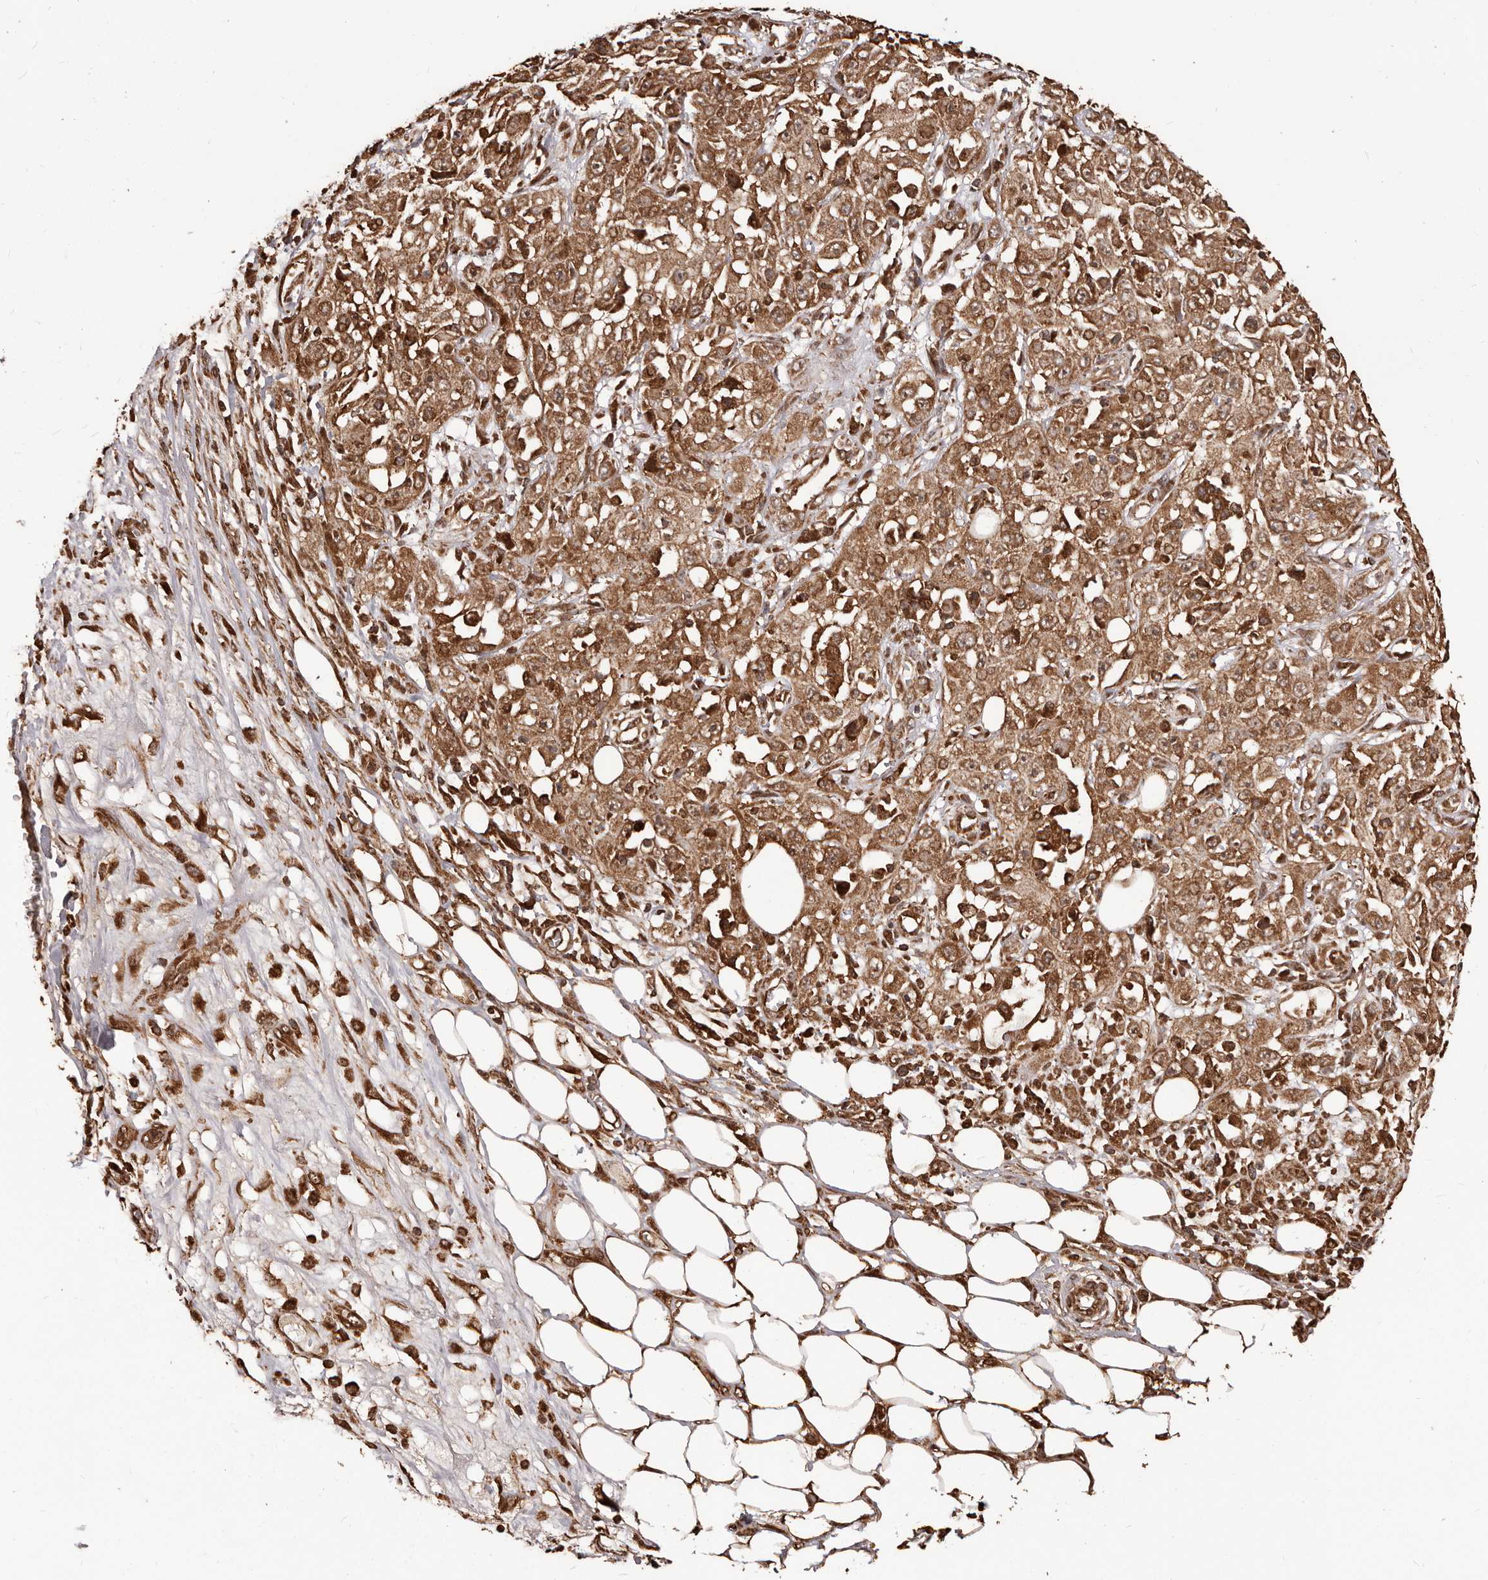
{"staining": {"intensity": "moderate", "quantity": ">75%", "location": "cytoplasmic/membranous"}, "tissue": "skin cancer", "cell_type": "Tumor cells", "image_type": "cancer", "snomed": [{"axis": "morphology", "description": "Squamous cell carcinoma, NOS"}, {"axis": "morphology", "description": "Squamous cell carcinoma, metastatic, NOS"}, {"axis": "topography", "description": "Skin"}, {"axis": "topography", "description": "Lymph node"}], "caption": "Immunohistochemistry (IHC) (DAB) staining of human skin cancer reveals moderate cytoplasmic/membranous protein staining in approximately >75% of tumor cells. Using DAB (brown) and hematoxylin (blue) stains, captured at high magnification using brightfield microscopy.", "gene": "MTO1", "patient": {"sex": "male", "age": 75}}